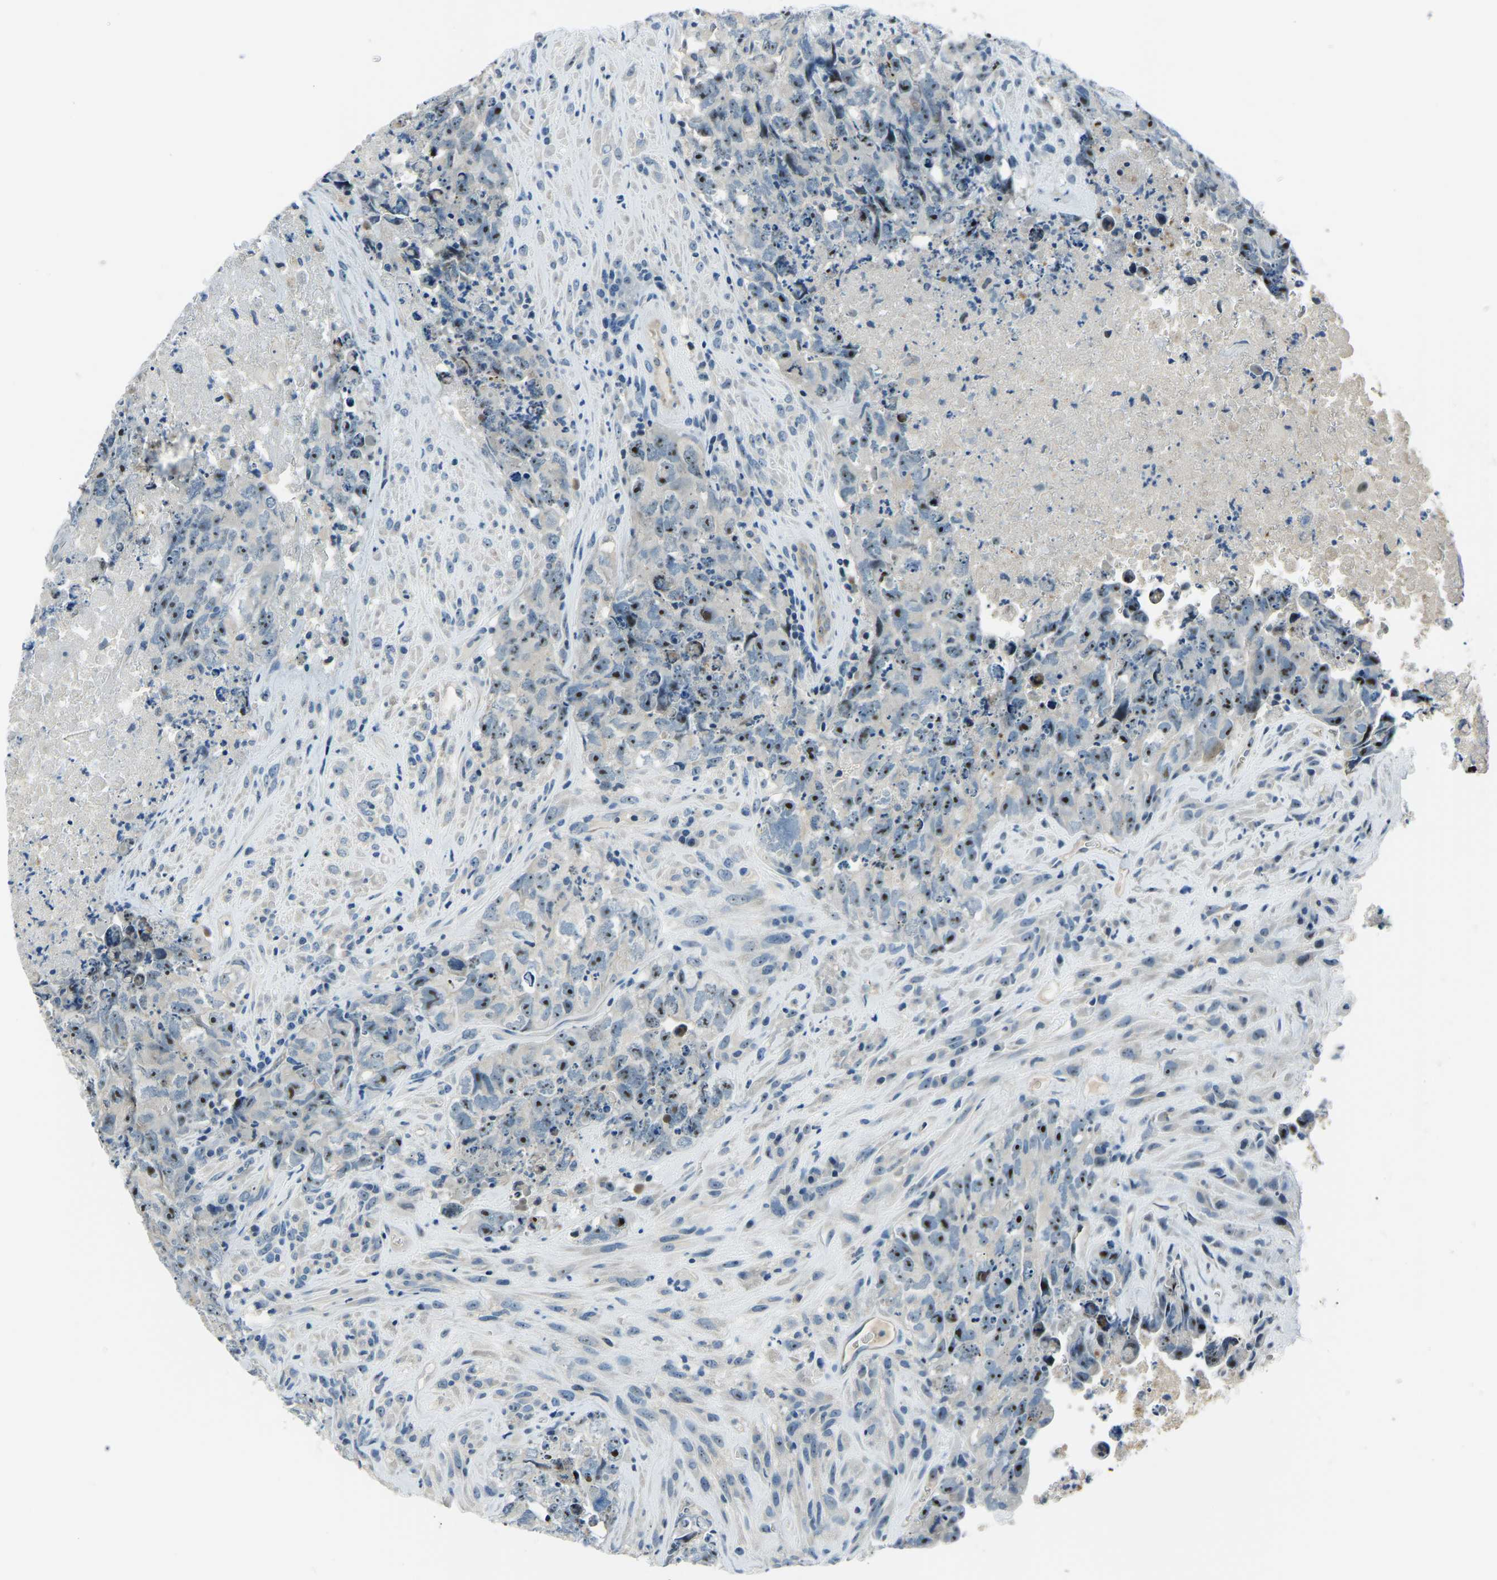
{"staining": {"intensity": "moderate", "quantity": "25%-75%", "location": "nuclear"}, "tissue": "testis cancer", "cell_type": "Tumor cells", "image_type": "cancer", "snomed": [{"axis": "morphology", "description": "Carcinoma, Embryonal, NOS"}, {"axis": "topography", "description": "Testis"}], "caption": "Testis cancer (embryonal carcinoma) stained for a protein (brown) displays moderate nuclear positive expression in about 25%-75% of tumor cells.", "gene": "RRP1", "patient": {"sex": "male", "age": 32}}